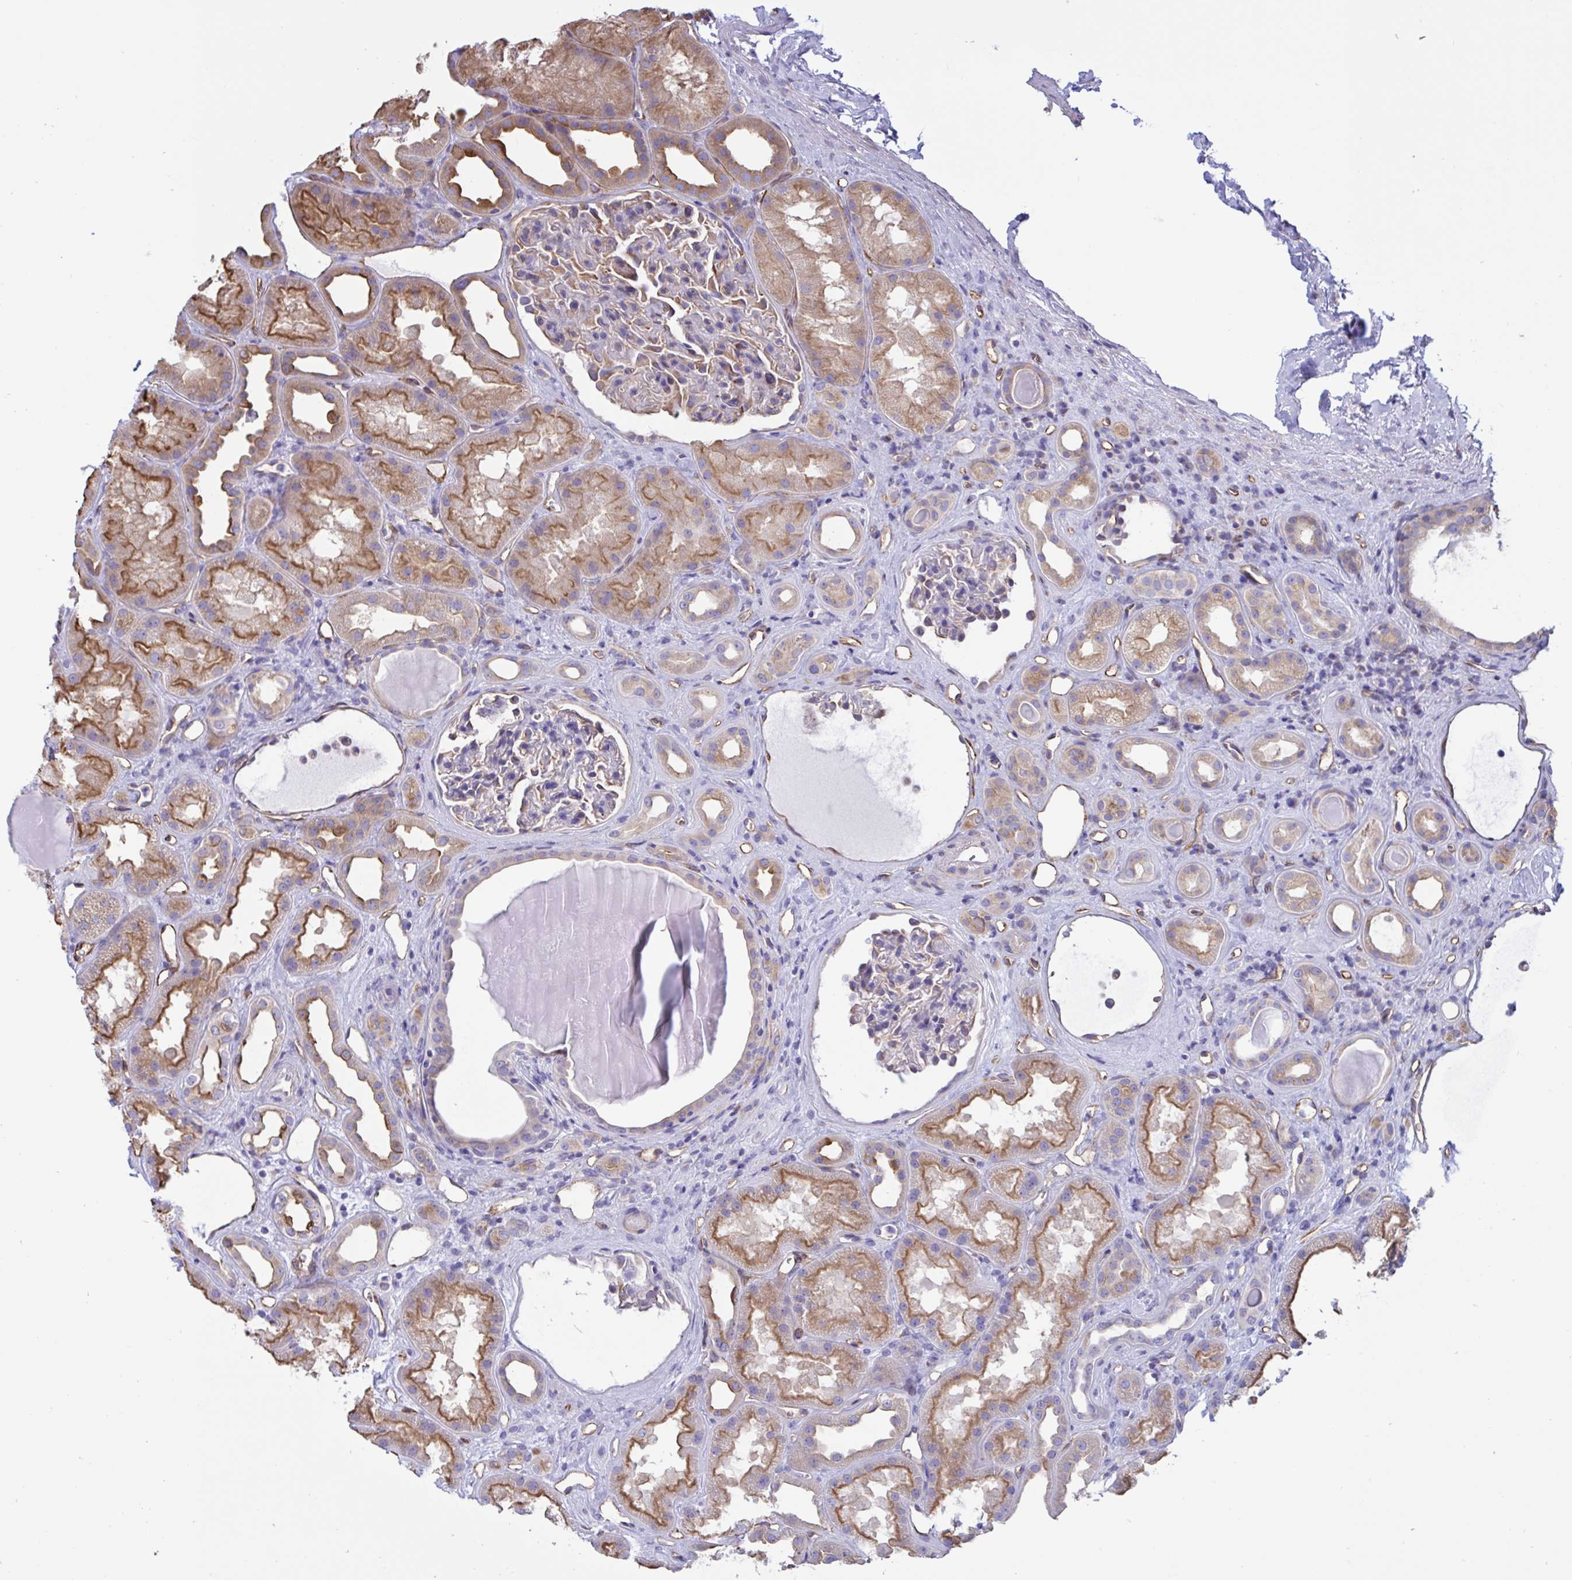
{"staining": {"intensity": "negative", "quantity": "none", "location": "none"}, "tissue": "kidney", "cell_type": "Cells in glomeruli", "image_type": "normal", "snomed": [{"axis": "morphology", "description": "Normal tissue, NOS"}, {"axis": "topography", "description": "Kidney"}], "caption": "DAB (3,3'-diaminobenzidine) immunohistochemical staining of benign kidney exhibits no significant staining in cells in glomeruli. (DAB (3,3'-diaminobenzidine) immunohistochemistry with hematoxylin counter stain).", "gene": "RPL22L1", "patient": {"sex": "male", "age": 61}}